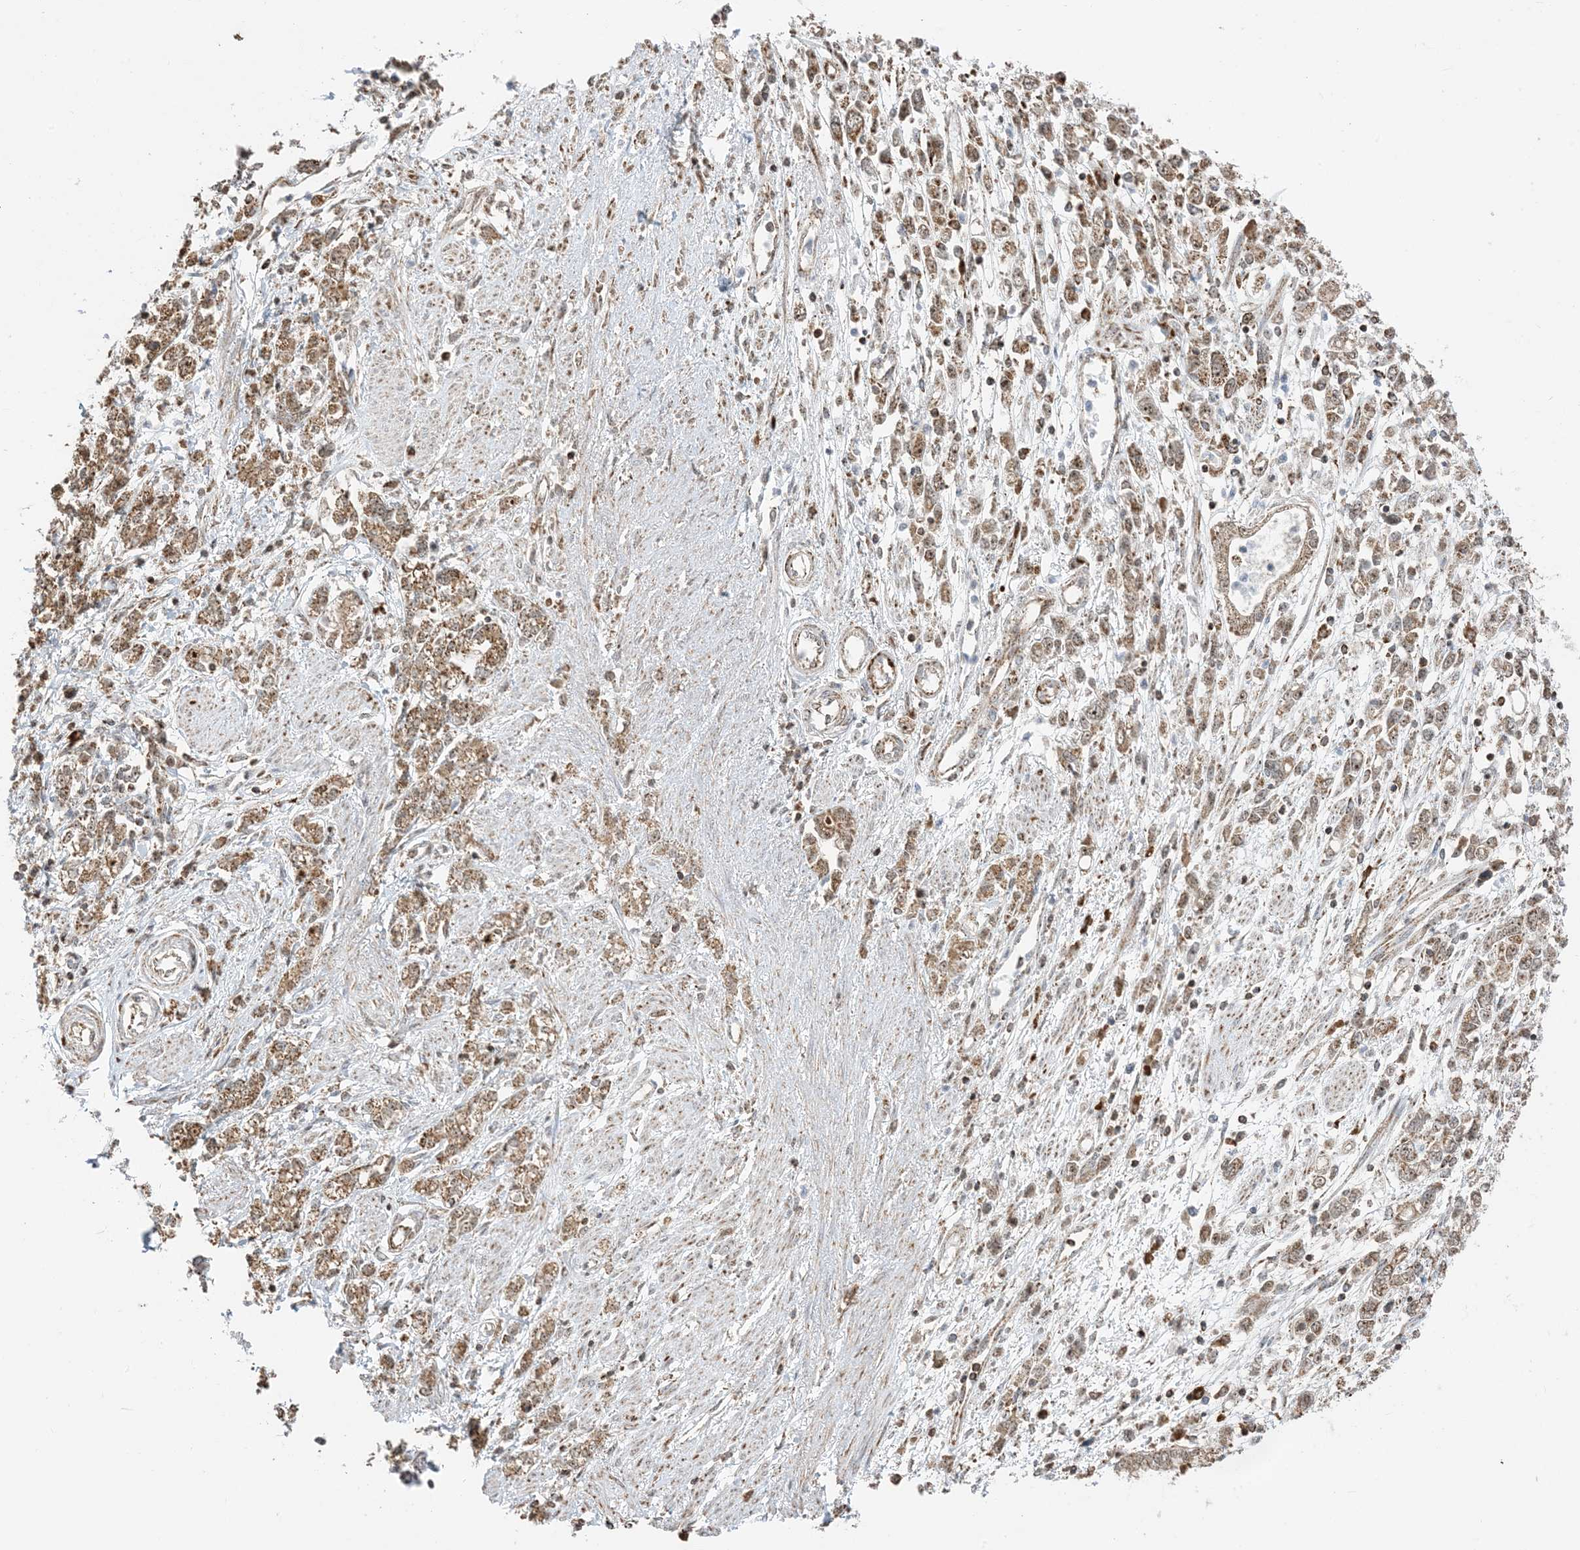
{"staining": {"intensity": "moderate", "quantity": ">75%", "location": "cytoplasmic/membranous,nuclear"}, "tissue": "stomach cancer", "cell_type": "Tumor cells", "image_type": "cancer", "snomed": [{"axis": "morphology", "description": "Adenocarcinoma, NOS"}, {"axis": "topography", "description": "Stomach"}], "caption": "This is a histology image of immunohistochemistry (IHC) staining of stomach cancer, which shows moderate positivity in the cytoplasmic/membranous and nuclear of tumor cells.", "gene": "MAPKBP1", "patient": {"sex": "female", "age": 76}}